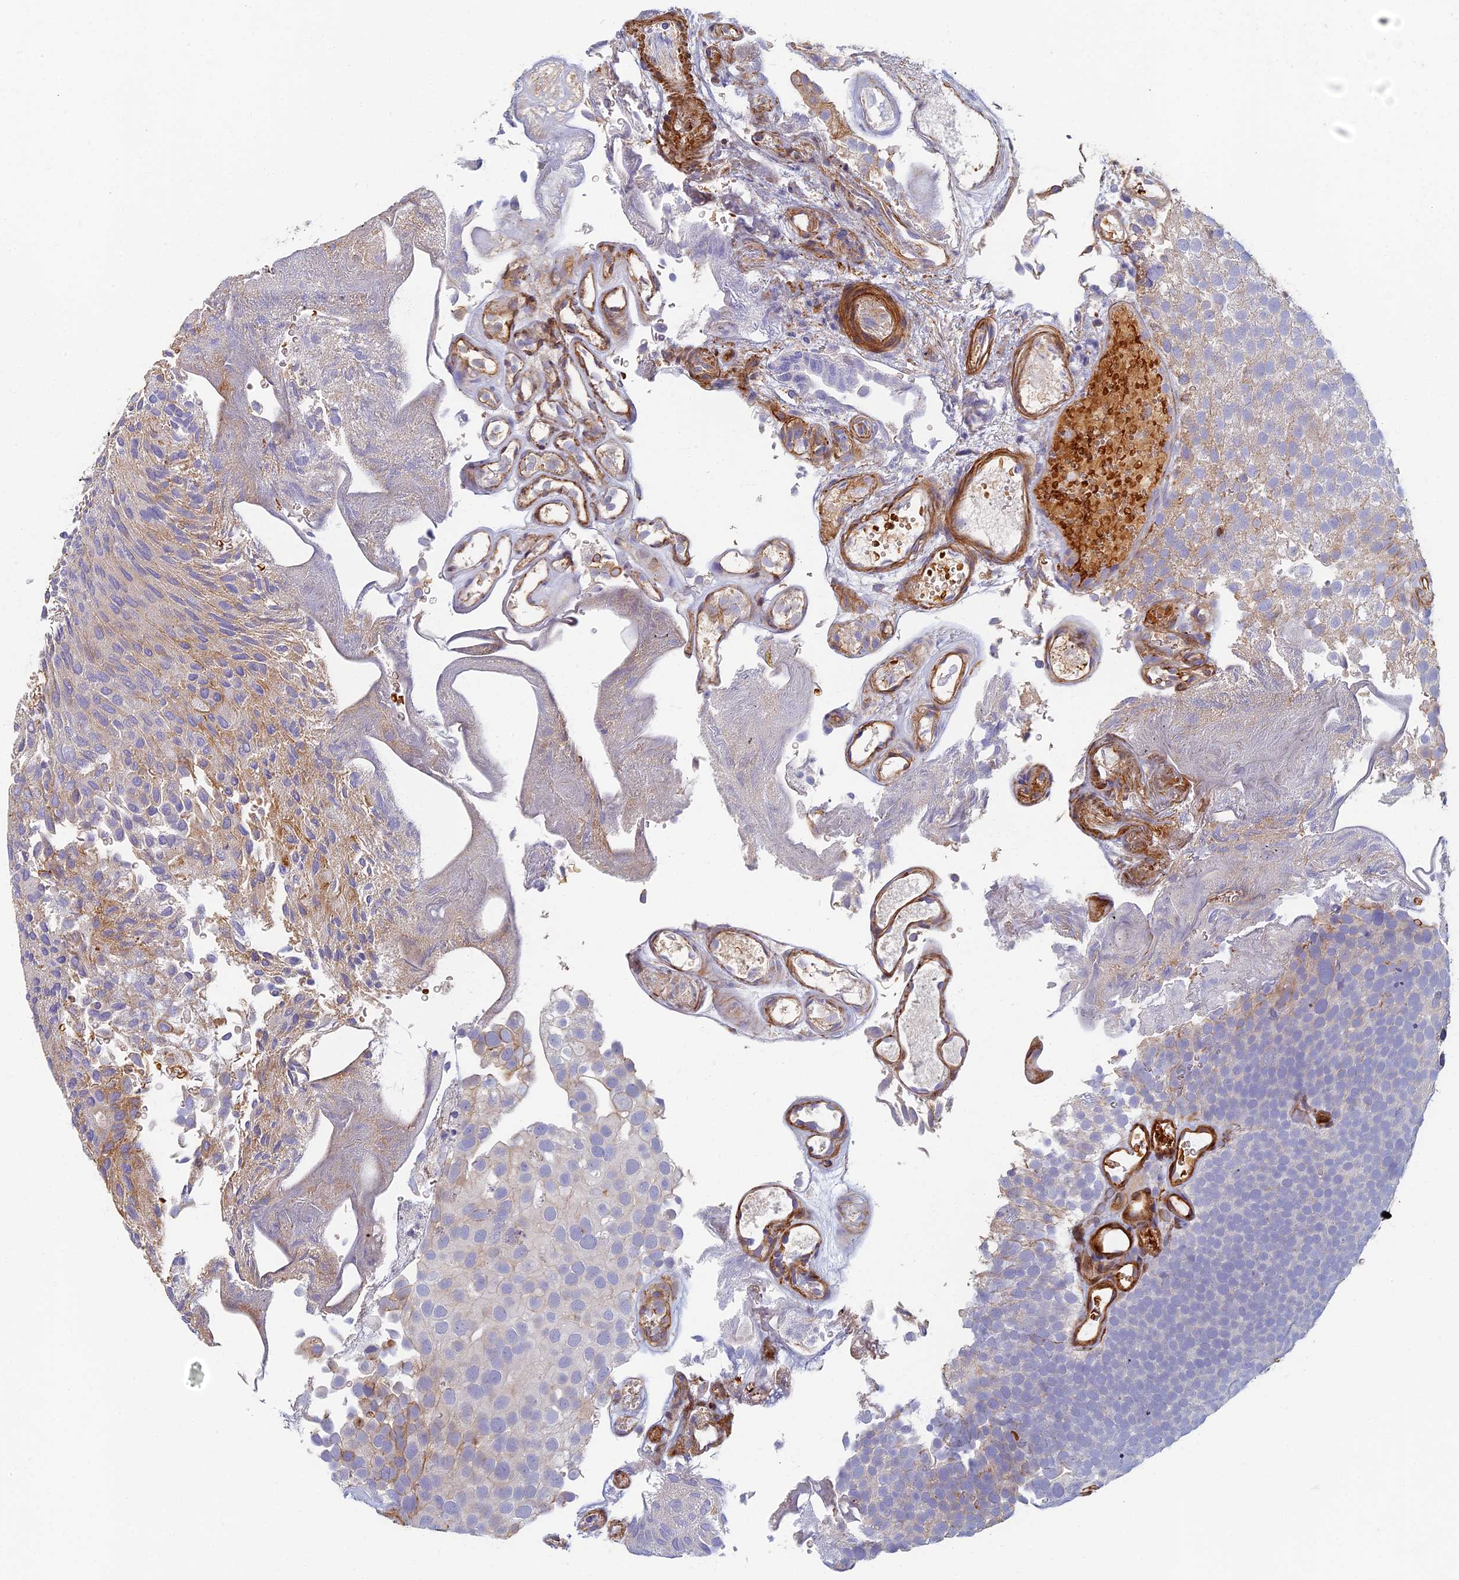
{"staining": {"intensity": "weak", "quantity": "<25%", "location": "cytoplasmic/membranous"}, "tissue": "urothelial cancer", "cell_type": "Tumor cells", "image_type": "cancer", "snomed": [{"axis": "morphology", "description": "Urothelial carcinoma, Low grade"}, {"axis": "topography", "description": "Urinary bladder"}], "caption": "This is an immunohistochemistry histopathology image of urothelial cancer. There is no staining in tumor cells.", "gene": "ABCB10", "patient": {"sex": "male", "age": 78}}